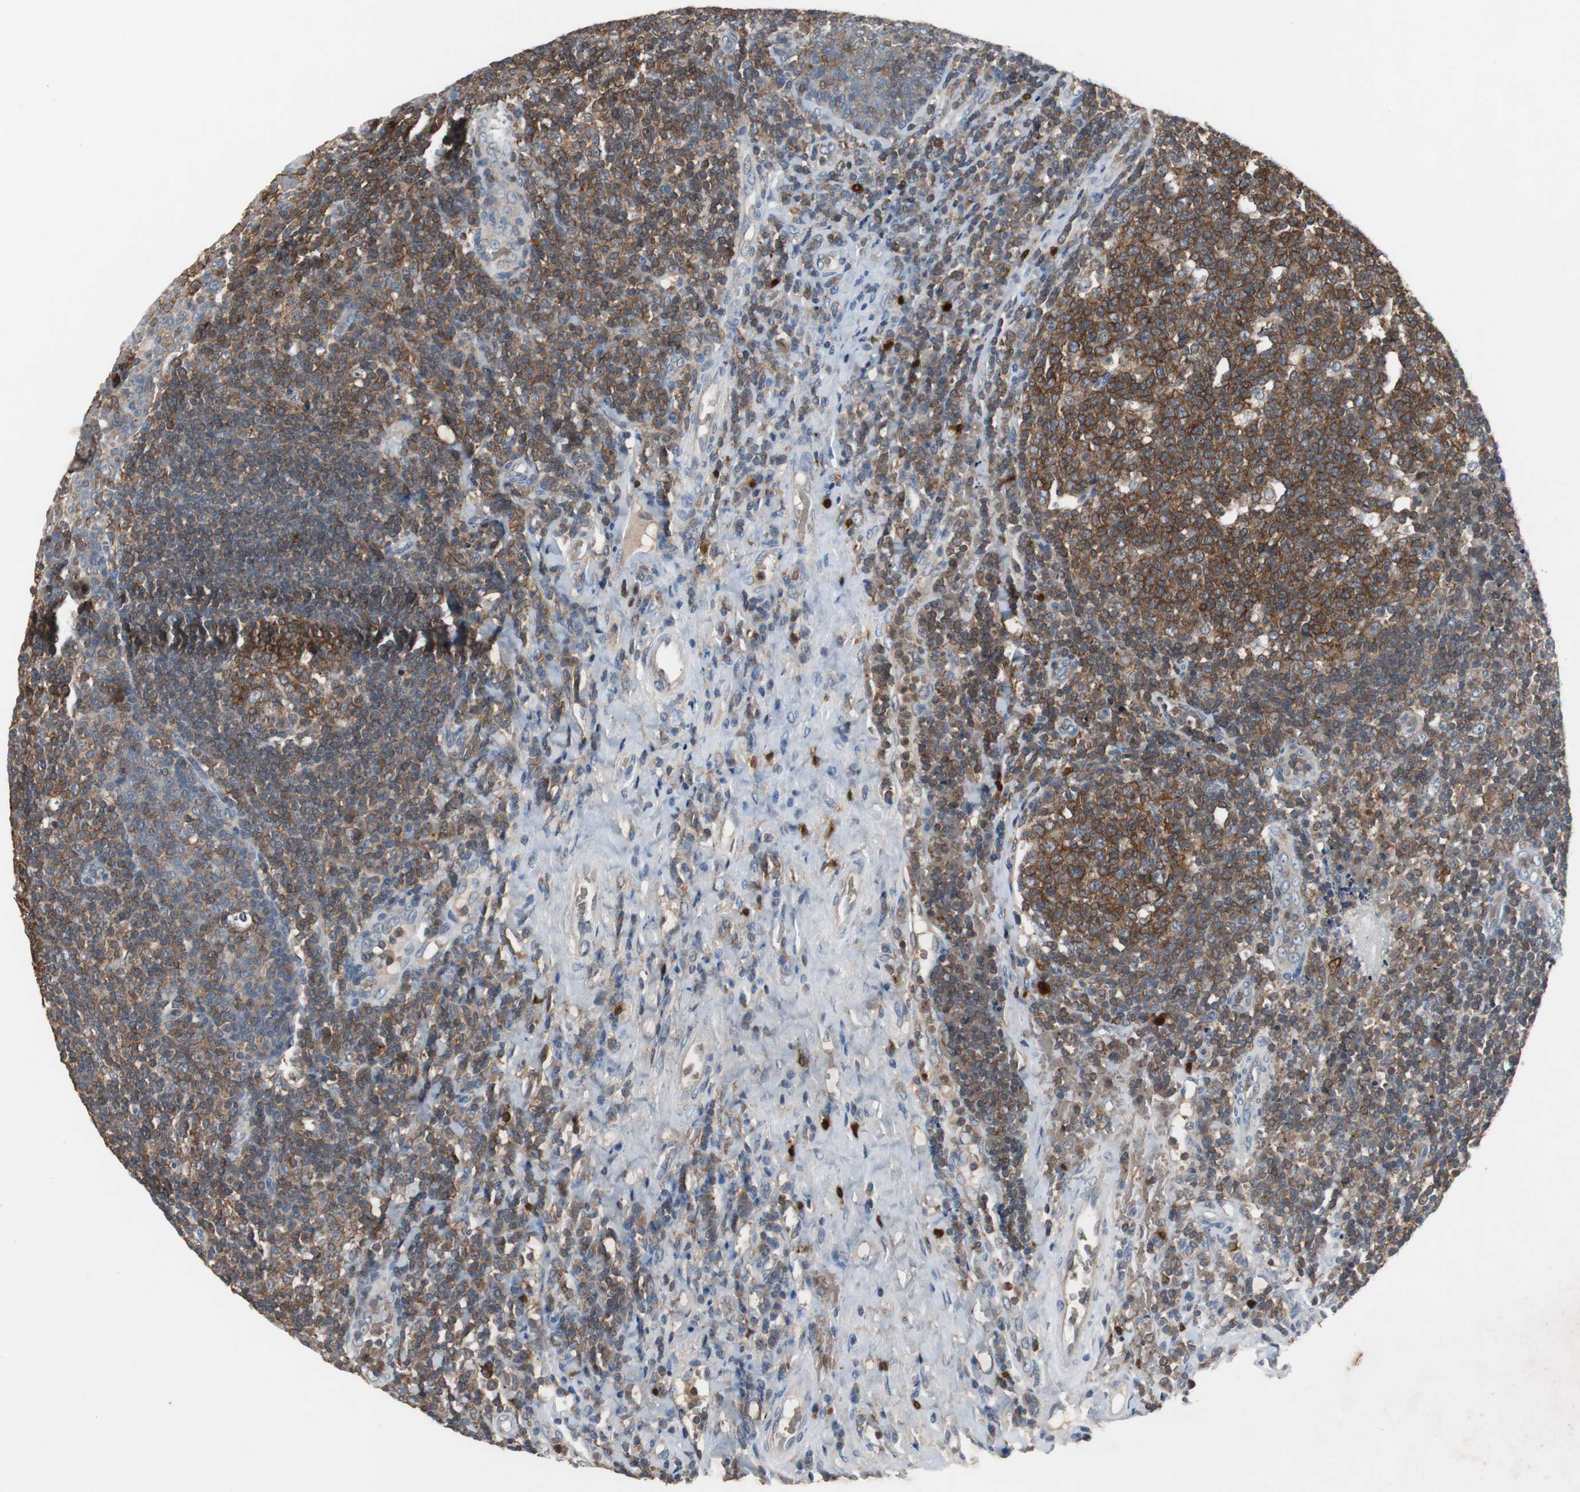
{"staining": {"intensity": "moderate", "quantity": ">75%", "location": "cytoplasmic/membranous"}, "tissue": "tonsil", "cell_type": "Germinal center cells", "image_type": "normal", "snomed": [{"axis": "morphology", "description": "Normal tissue, NOS"}, {"axis": "topography", "description": "Tonsil"}], "caption": "There is medium levels of moderate cytoplasmic/membranous staining in germinal center cells of benign tonsil, as demonstrated by immunohistochemical staining (brown color).", "gene": "CALB2", "patient": {"sex": "male", "age": 17}}